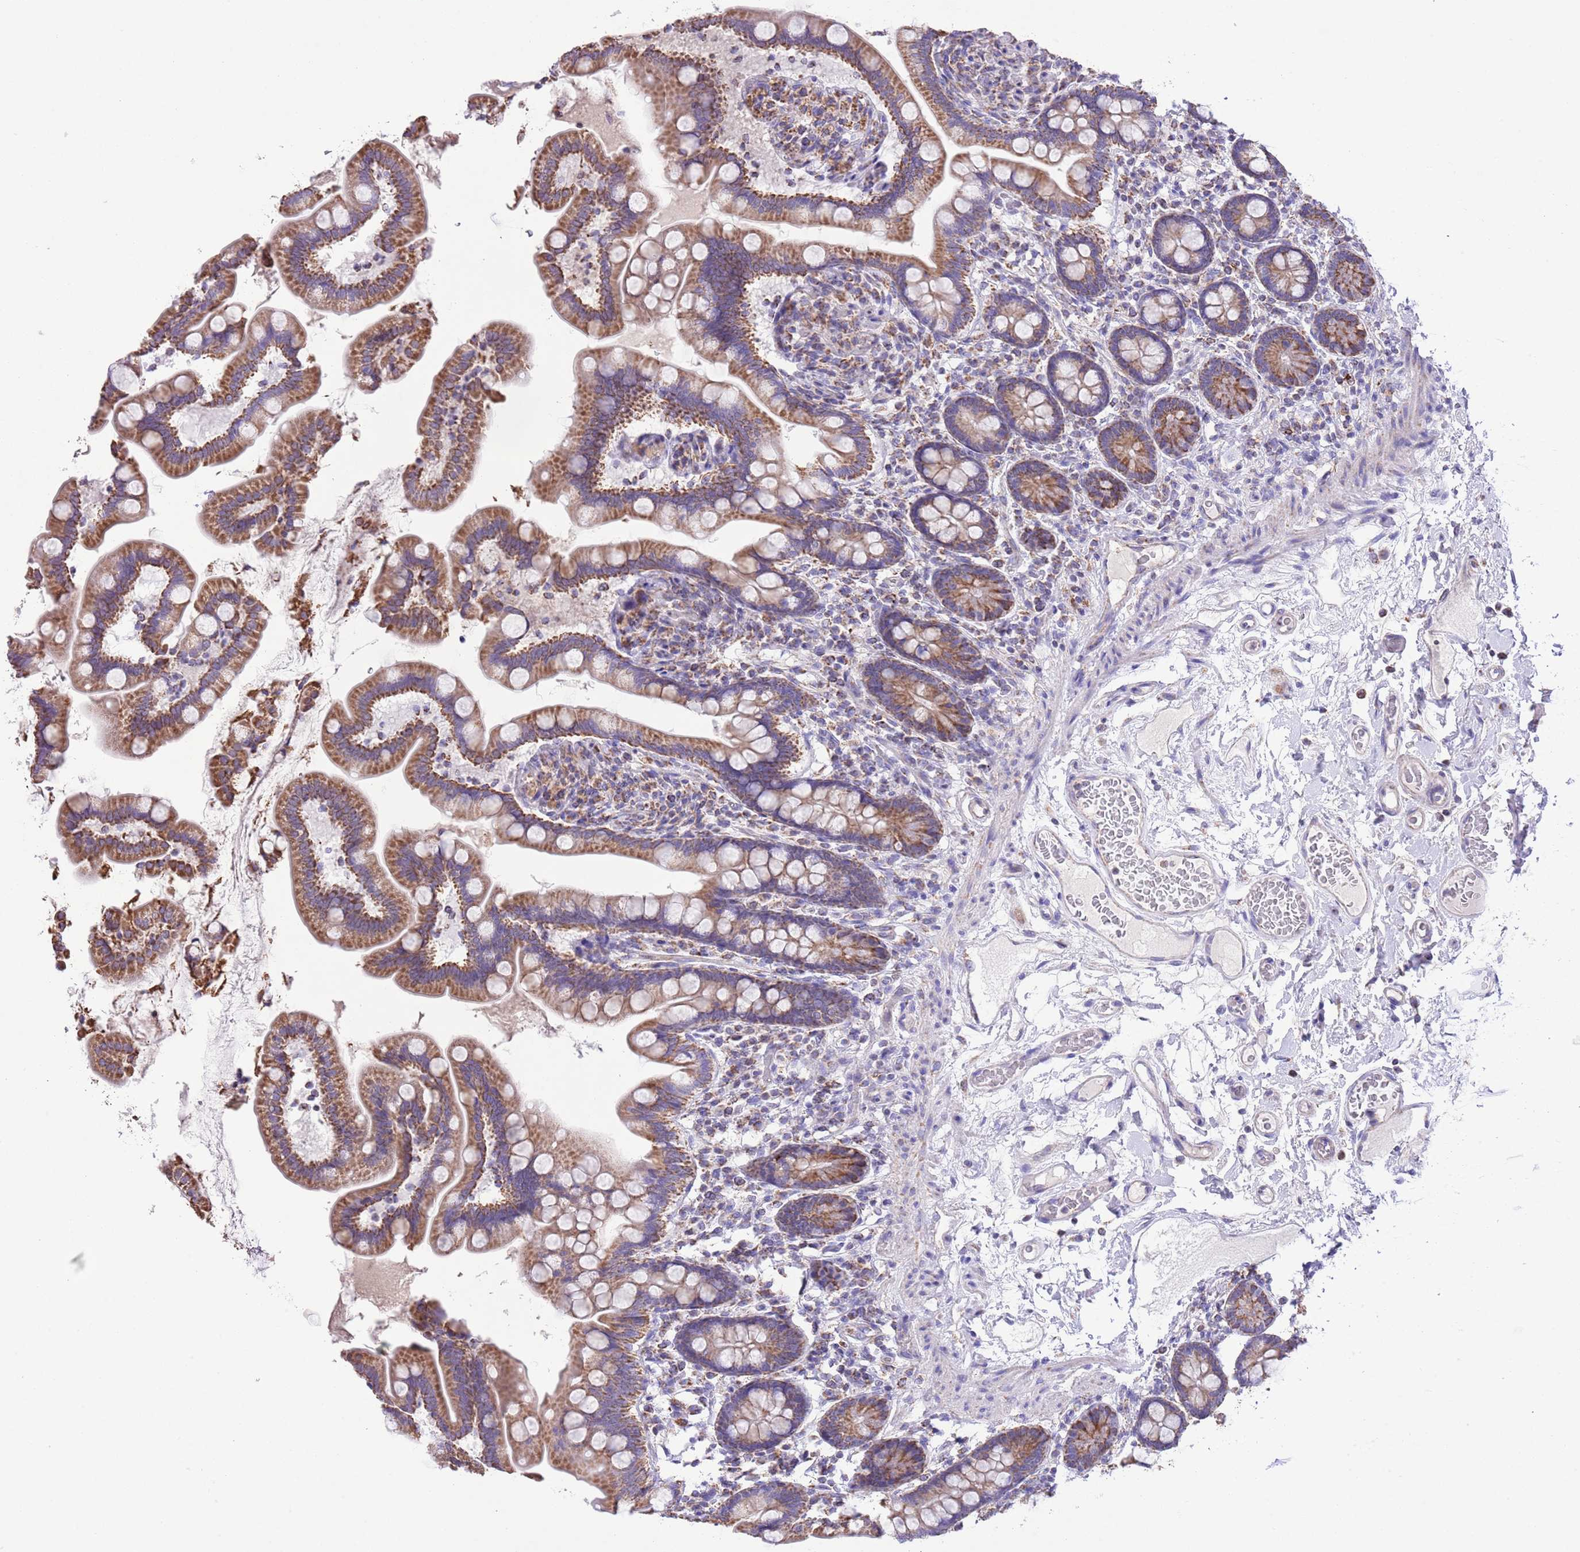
{"staining": {"intensity": "moderate", "quantity": ">75%", "location": "cytoplasmic/membranous"}, "tissue": "small intestine", "cell_type": "Glandular cells", "image_type": "normal", "snomed": [{"axis": "morphology", "description": "Normal tissue, NOS"}, {"axis": "topography", "description": "Small intestine"}], "caption": "A medium amount of moderate cytoplasmic/membranous expression is seen in approximately >75% of glandular cells in normal small intestine.", "gene": "TEKTIP1", "patient": {"sex": "female", "age": 64}}